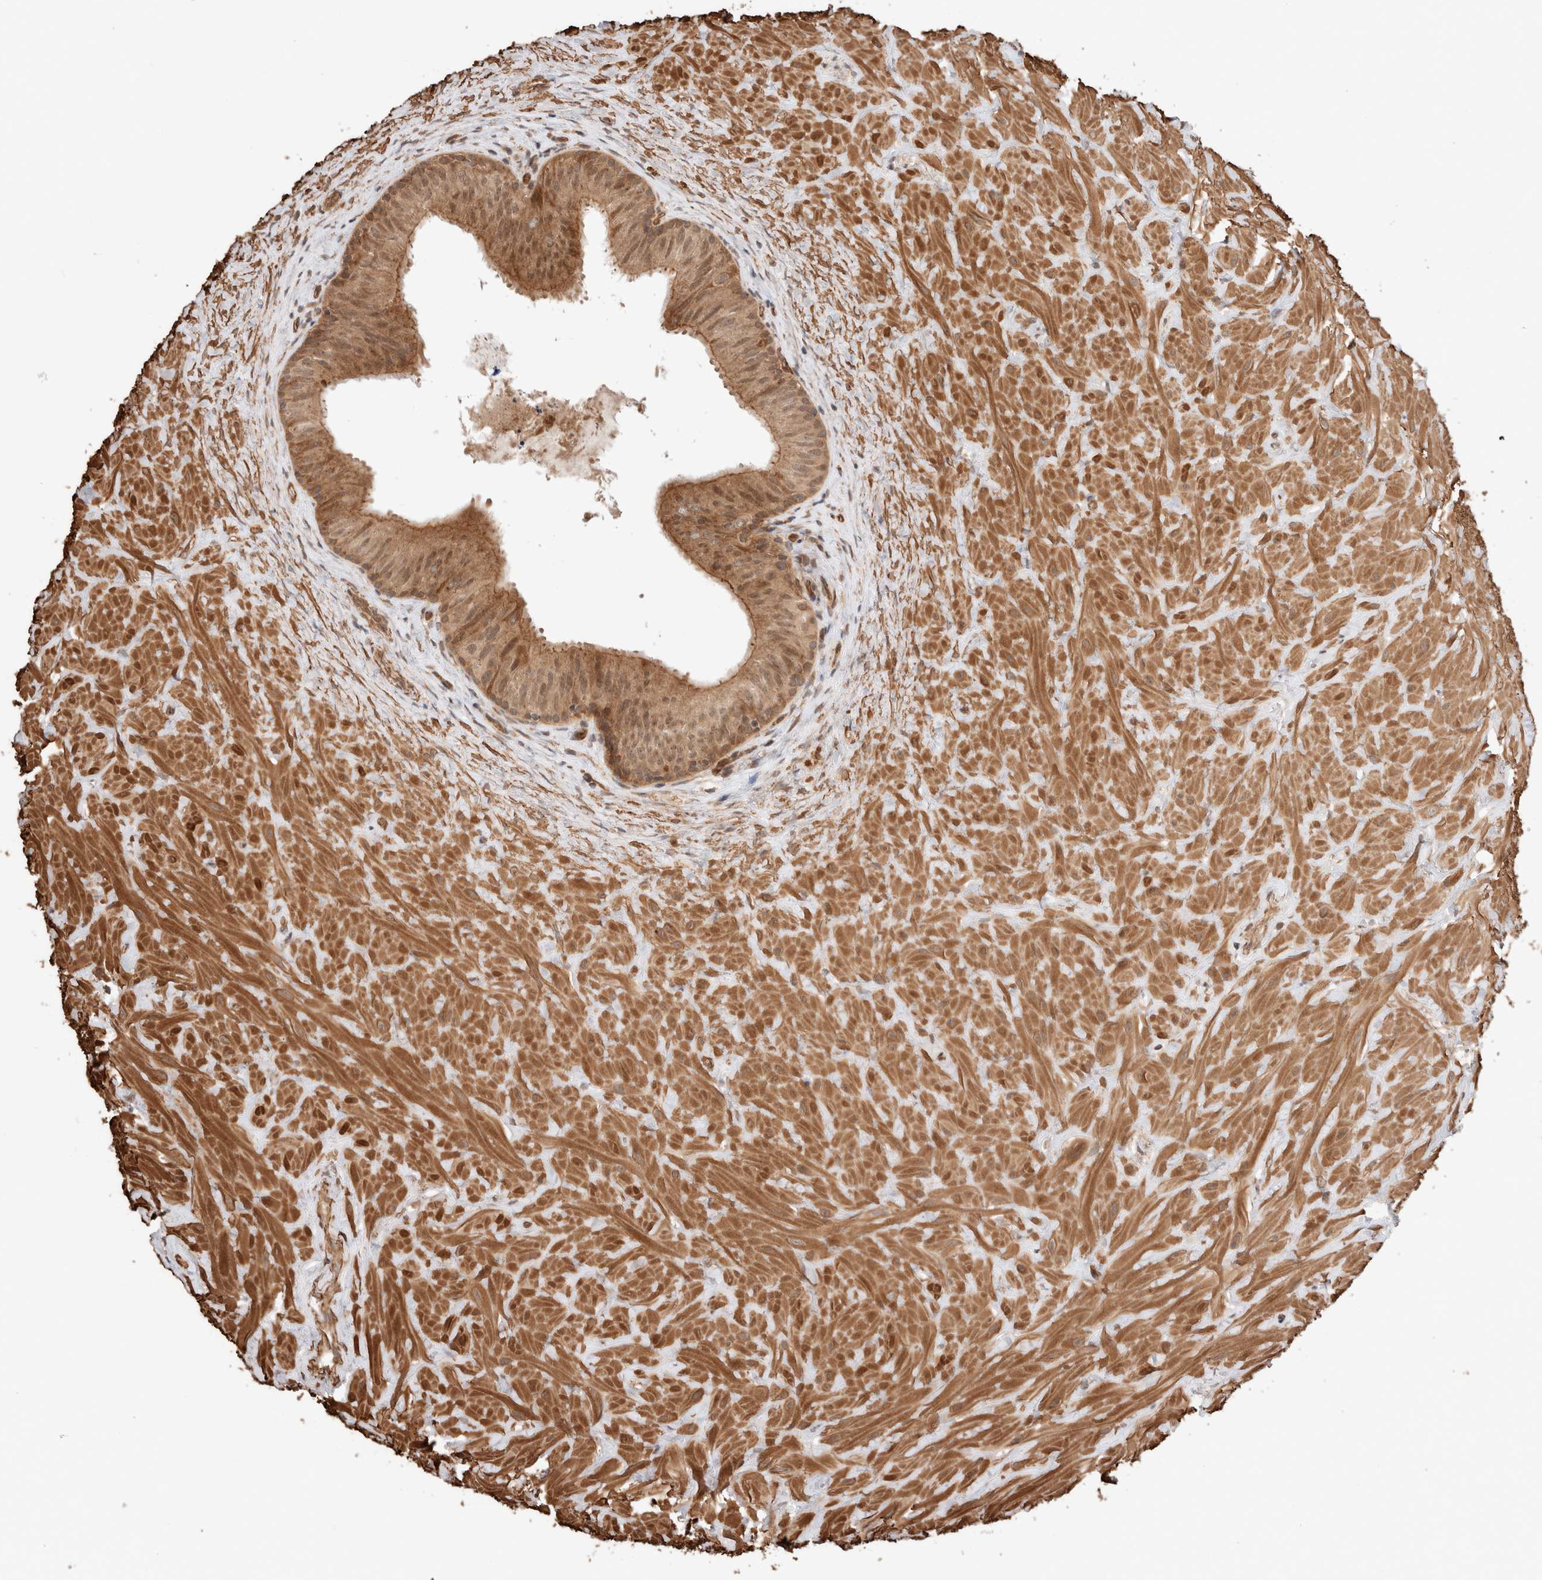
{"staining": {"intensity": "moderate", "quantity": ">75%", "location": "cytoplasmic/membranous,nuclear"}, "tissue": "epididymis", "cell_type": "Glandular cells", "image_type": "normal", "snomed": [{"axis": "morphology", "description": "Normal tissue, NOS"}, {"axis": "topography", "description": "Soft tissue"}, {"axis": "topography", "description": "Epididymis"}], "caption": "This photomicrograph shows IHC staining of benign epididymis, with medium moderate cytoplasmic/membranous,nuclear expression in approximately >75% of glandular cells.", "gene": "ZNF649", "patient": {"sex": "male", "age": 26}}